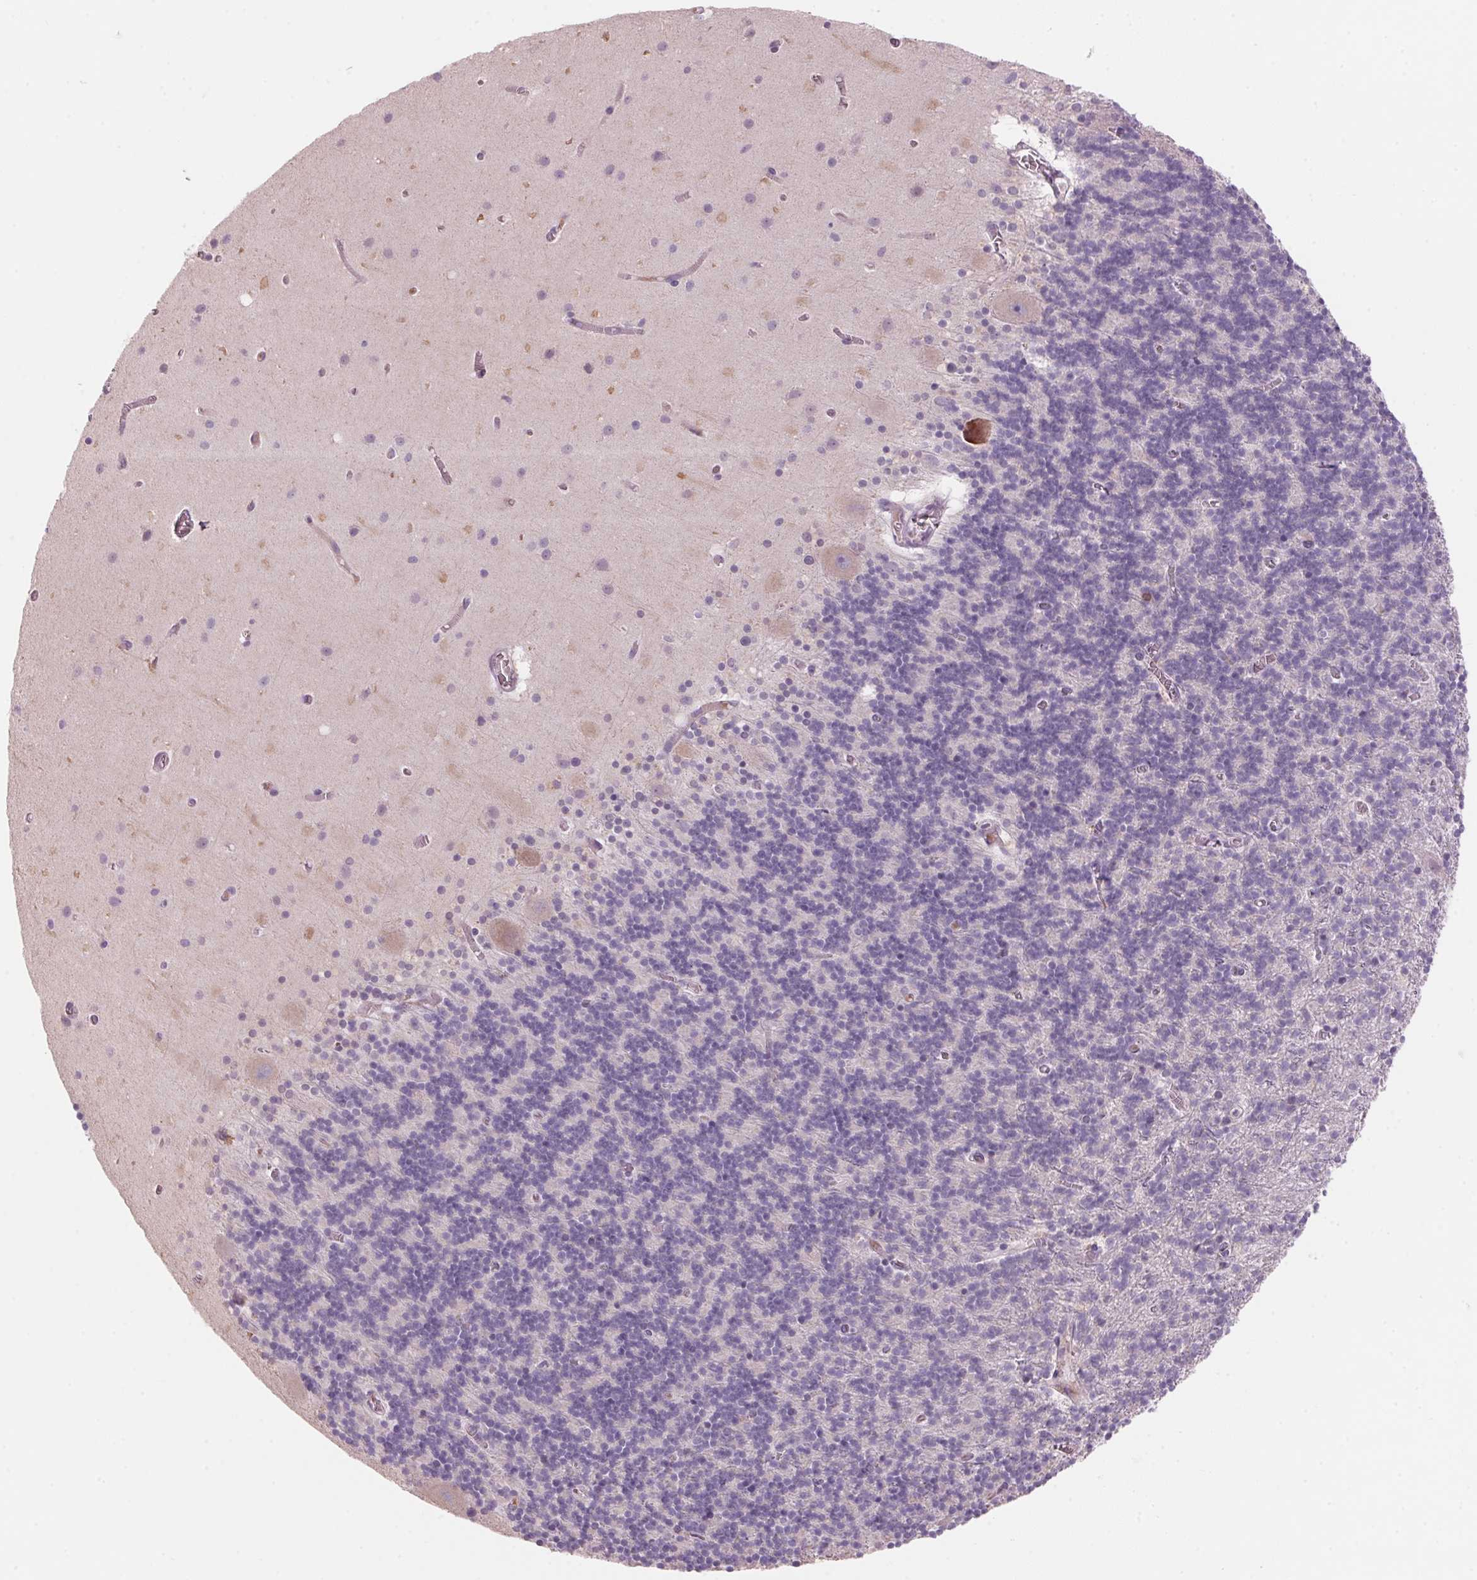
{"staining": {"intensity": "negative", "quantity": "none", "location": "none"}, "tissue": "cerebellum", "cell_type": "Cells in granular layer", "image_type": "normal", "snomed": [{"axis": "morphology", "description": "Normal tissue, NOS"}, {"axis": "topography", "description": "Cerebellum"}], "caption": "A histopathology image of cerebellum stained for a protein exhibits no brown staining in cells in granular layer.", "gene": "ADAM20", "patient": {"sex": "male", "age": 70}}